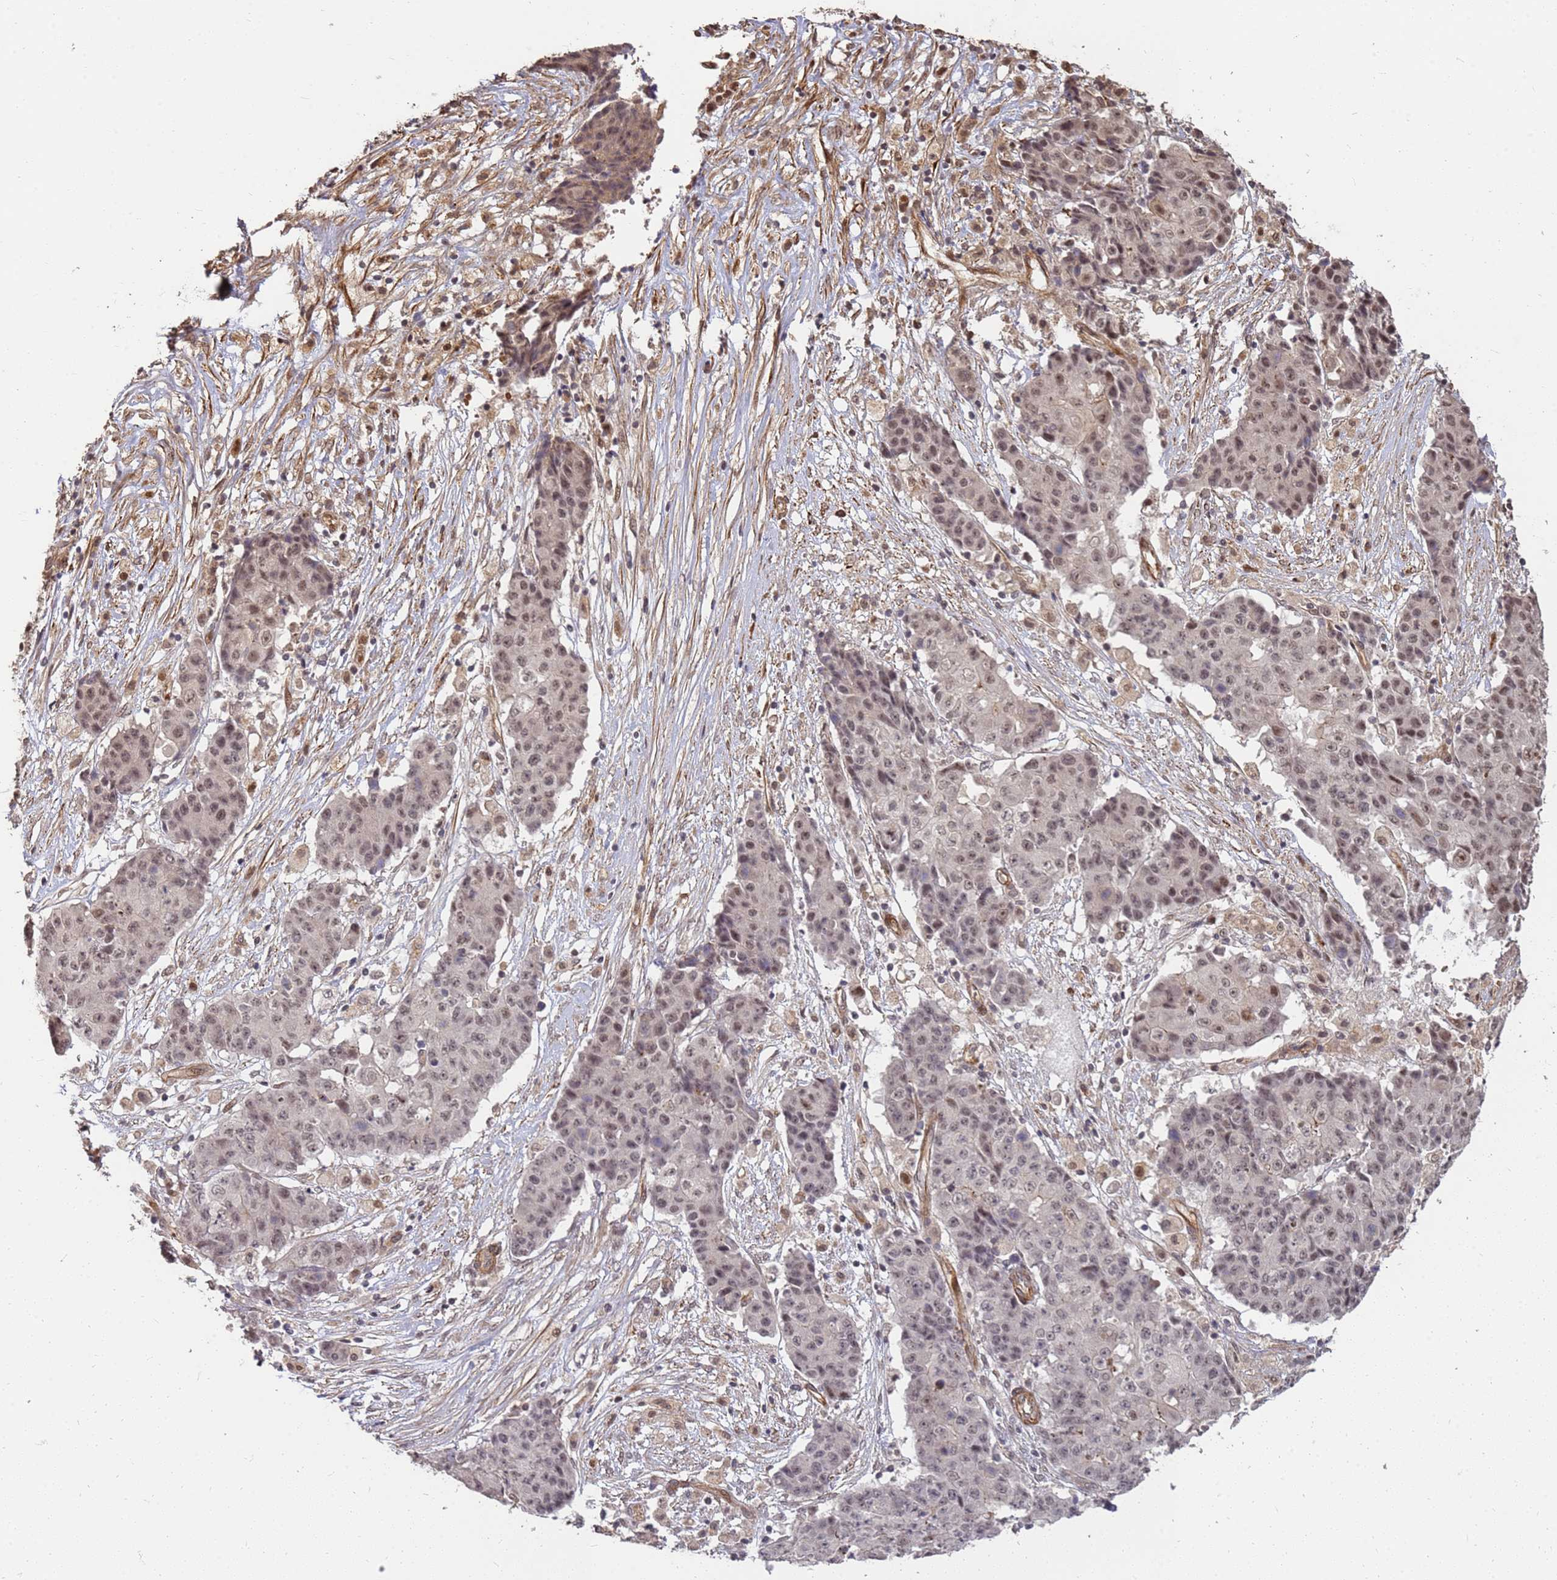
{"staining": {"intensity": "moderate", "quantity": ">75%", "location": "nuclear"}, "tissue": "ovarian cancer", "cell_type": "Tumor cells", "image_type": "cancer", "snomed": [{"axis": "morphology", "description": "Carcinoma, endometroid"}, {"axis": "topography", "description": "Ovary"}], "caption": "Immunohistochemistry (IHC) (DAB (3,3'-diaminobenzidine)) staining of human ovarian cancer demonstrates moderate nuclear protein staining in approximately >75% of tumor cells.", "gene": "ST18", "patient": {"sex": "female", "age": 42}}